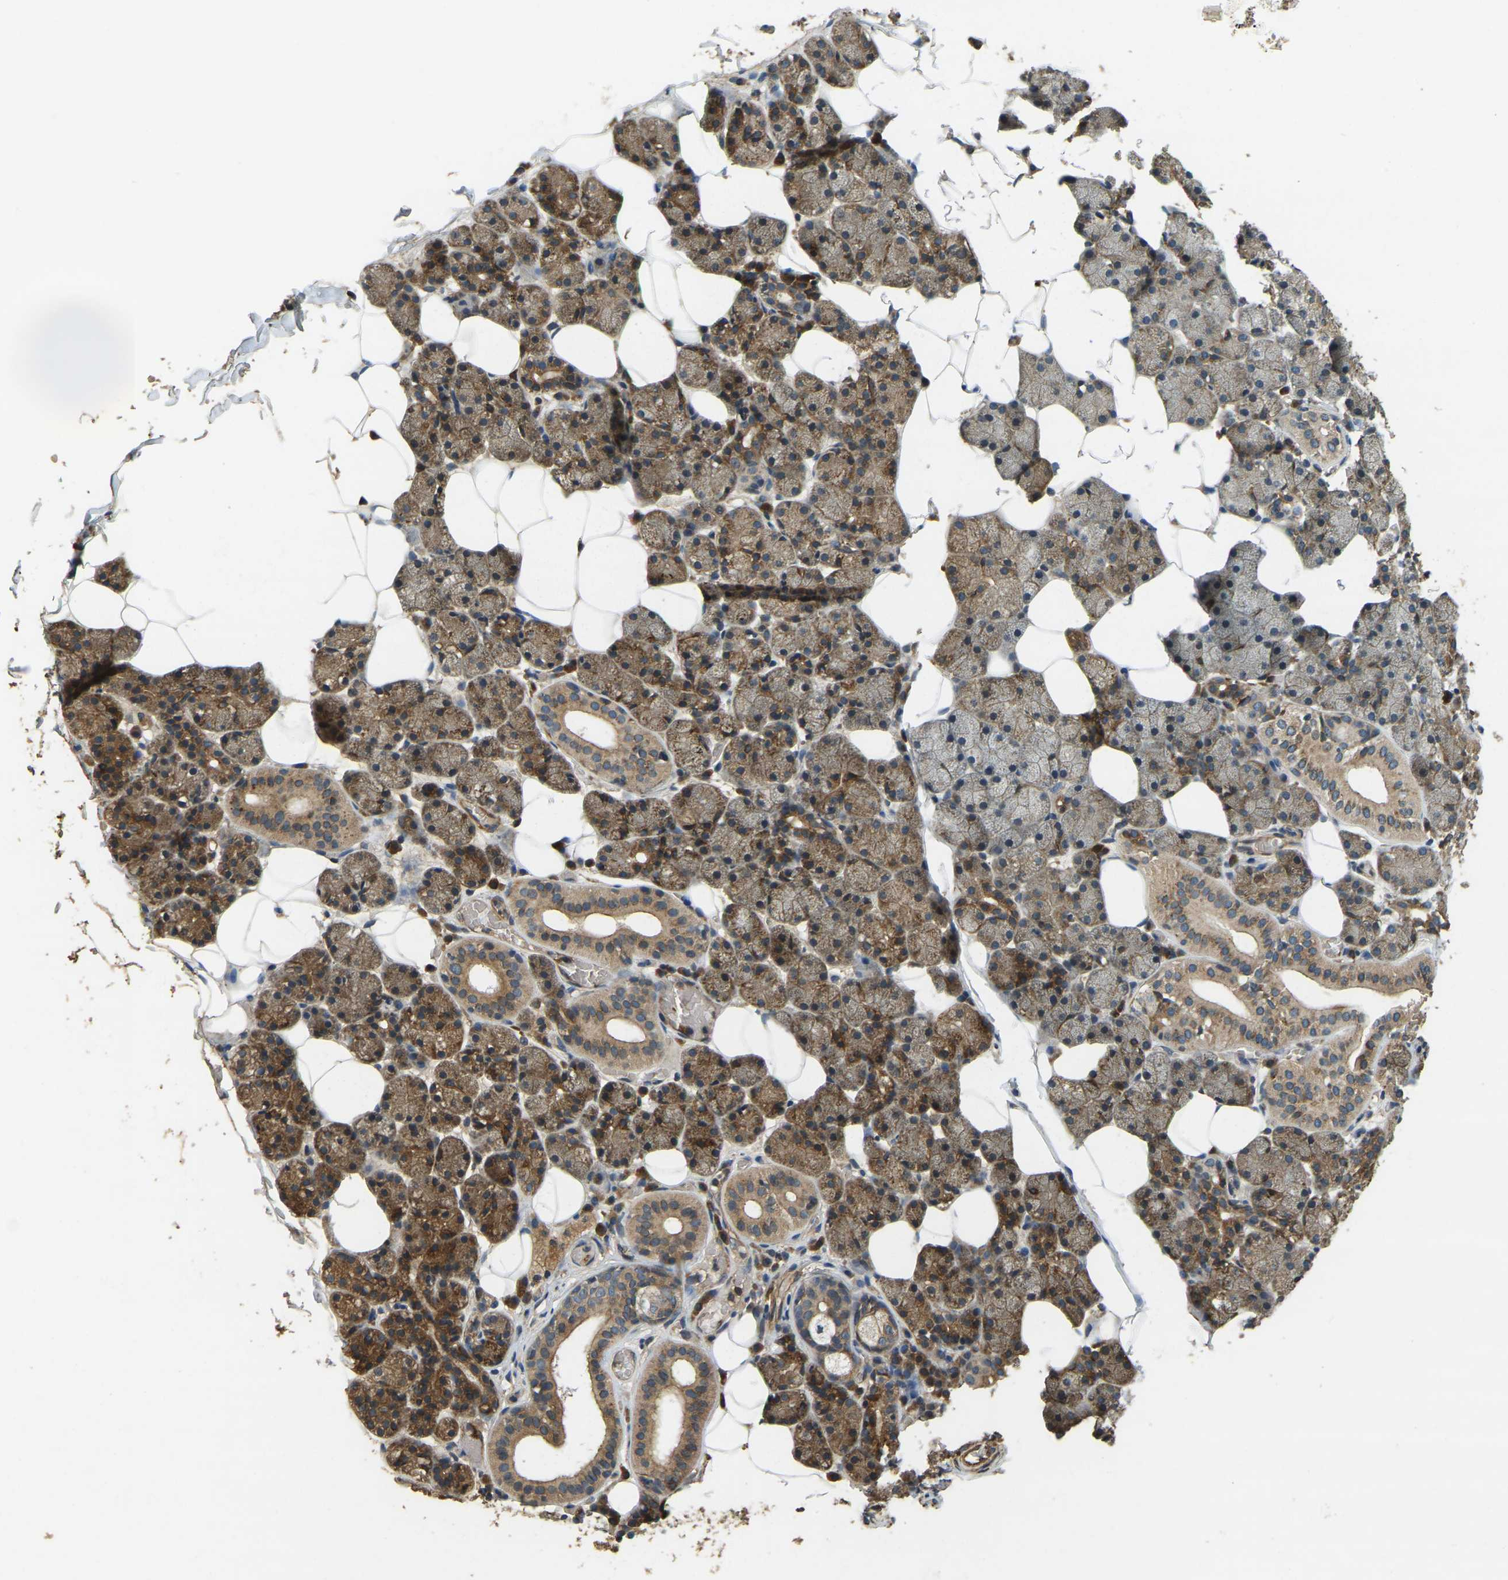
{"staining": {"intensity": "moderate", "quantity": ">75%", "location": "cytoplasmic/membranous"}, "tissue": "salivary gland", "cell_type": "Glandular cells", "image_type": "normal", "snomed": [{"axis": "morphology", "description": "Normal tissue, NOS"}, {"axis": "topography", "description": "Salivary gland"}], "caption": "Immunohistochemistry micrograph of benign human salivary gland stained for a protein (brown), which displays medium levels of moderate cytoplasmic/membranous expression in about >75% of glandular cells.", "gene": "ERGIC1", "patient": {"sex": "female", "age": 33}}